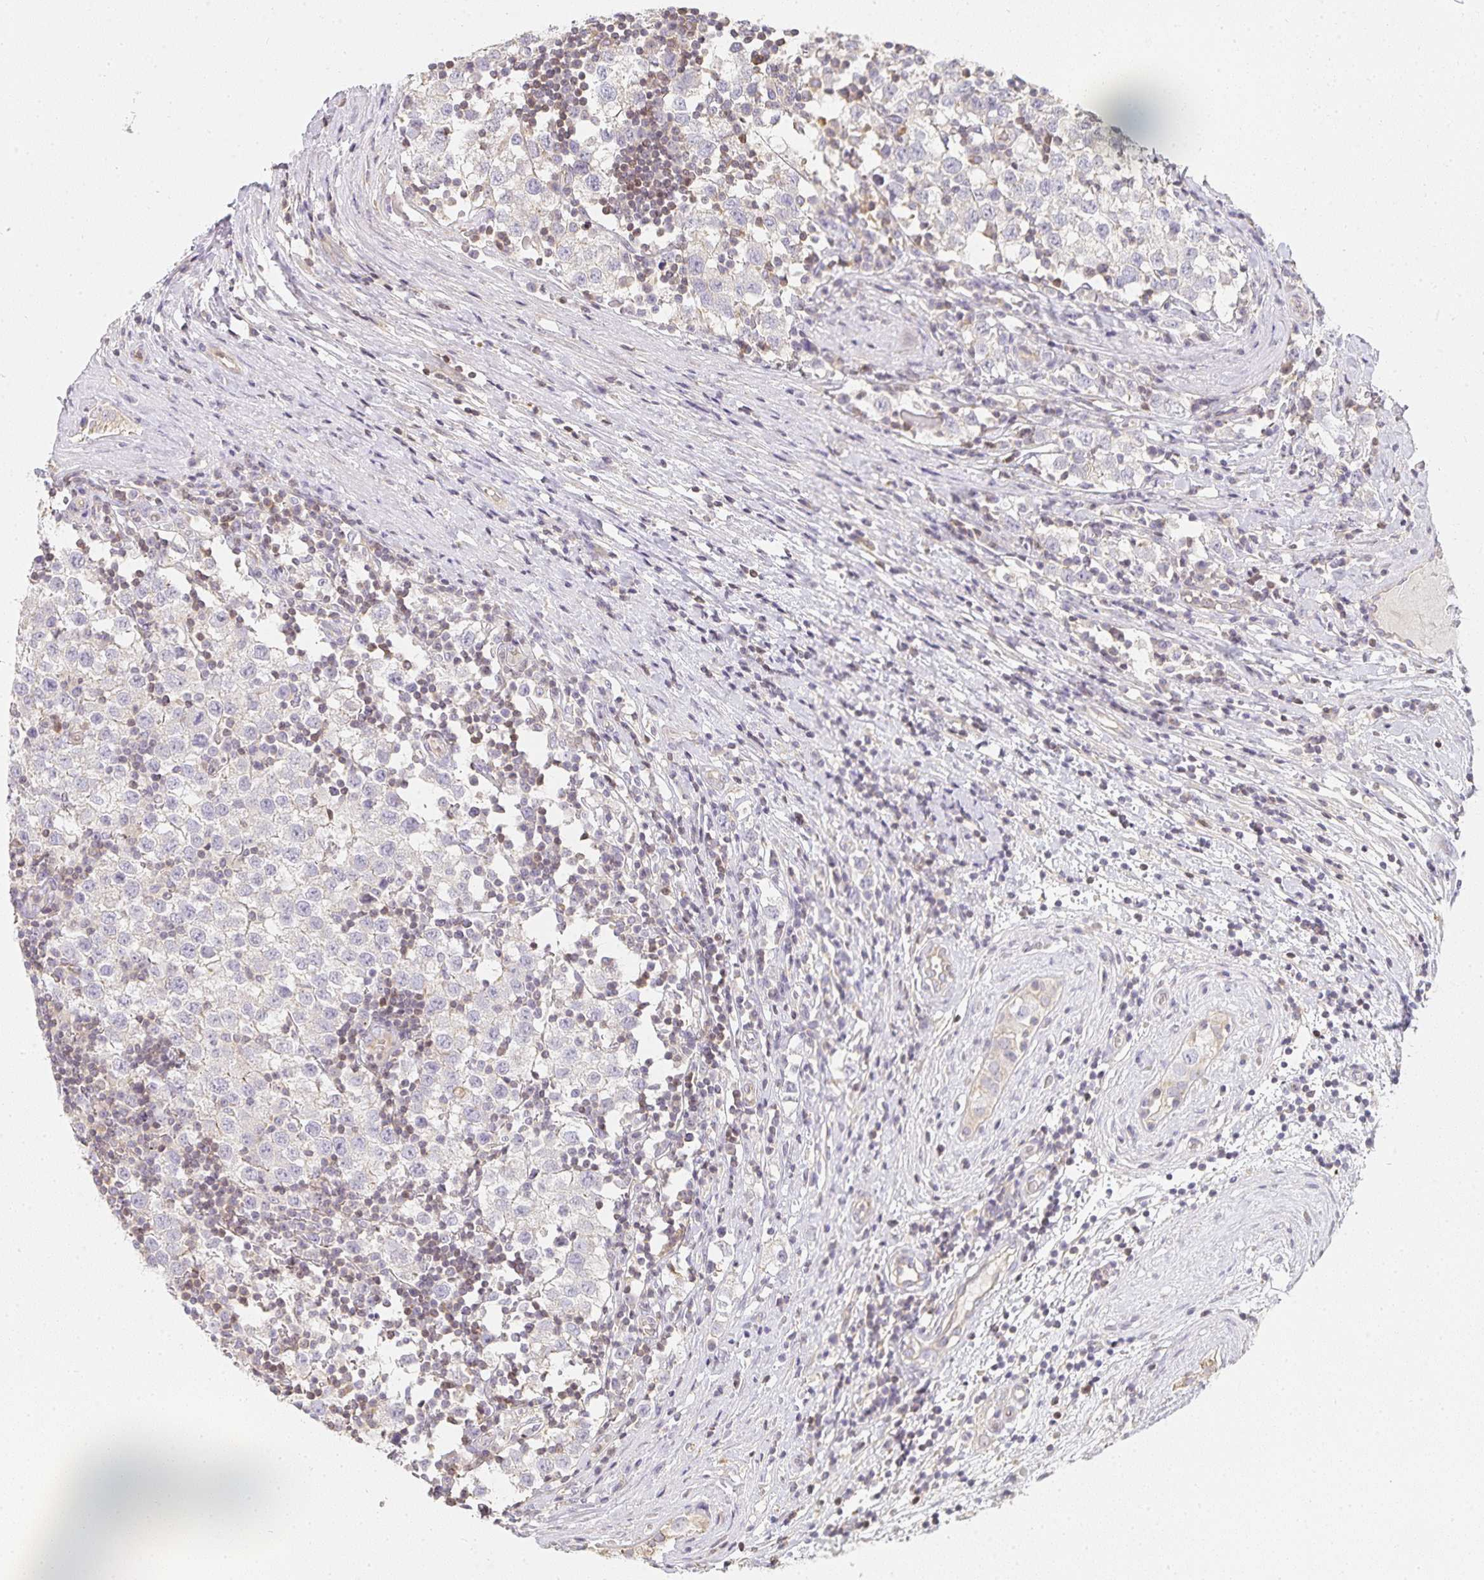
{"staining": {"intensity": "negative", "quantity": "none", "location": "none"}, "tissue": "testis cancer", "cell_type": "Tumor cells", "image_type": "cancer", "snomed": [{"axis": "morphology", "description": "Seminoma, NOS"}, {"axis": "topography", "description": "Testis"}], "caption": "The micrograph reveals no staining of tumor cells in testis seminoma.", "gene": "GATA3", "patient": {"sex": "male", "age": 34}}